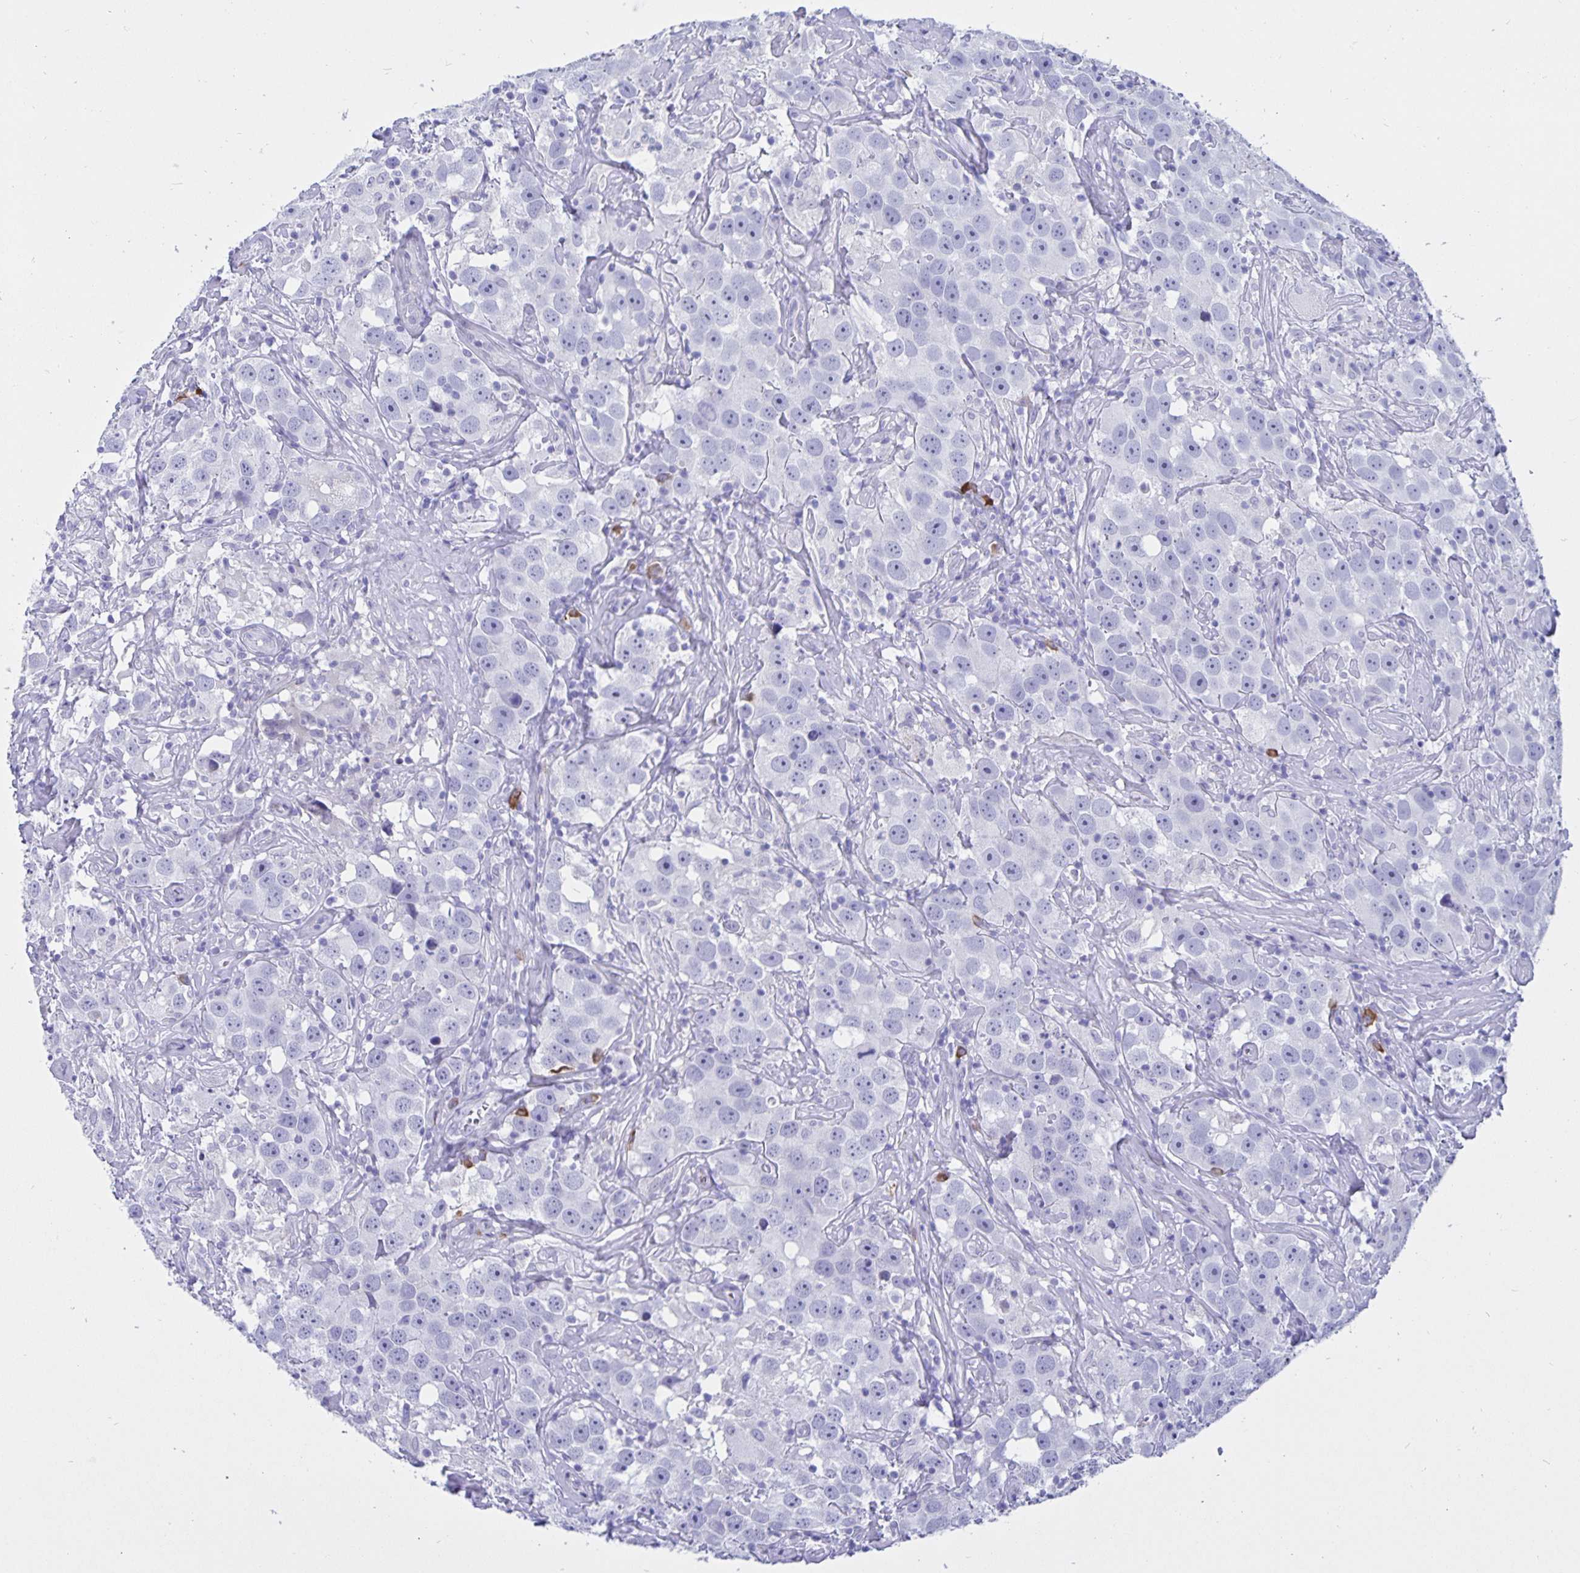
{"staining": {"intensity": "negative", "quantity": "none", "location": "none"}, "tissue": "testis cancer", "cell_type": "Tumor cells", "image_type": "cancer", "snomed": [{"axis": "morphology", "description": "Seminoma, NOS"}, {"axis": "topography", "description": "Testis"}], "caption": "Immunohistochemistry (IHC) micrograph of human testis cancer stained for a protein (brown), which exhibits no expression in tumor cells.", "gene": "ERMN", "patient": {"sex": "male", "age": 49}}